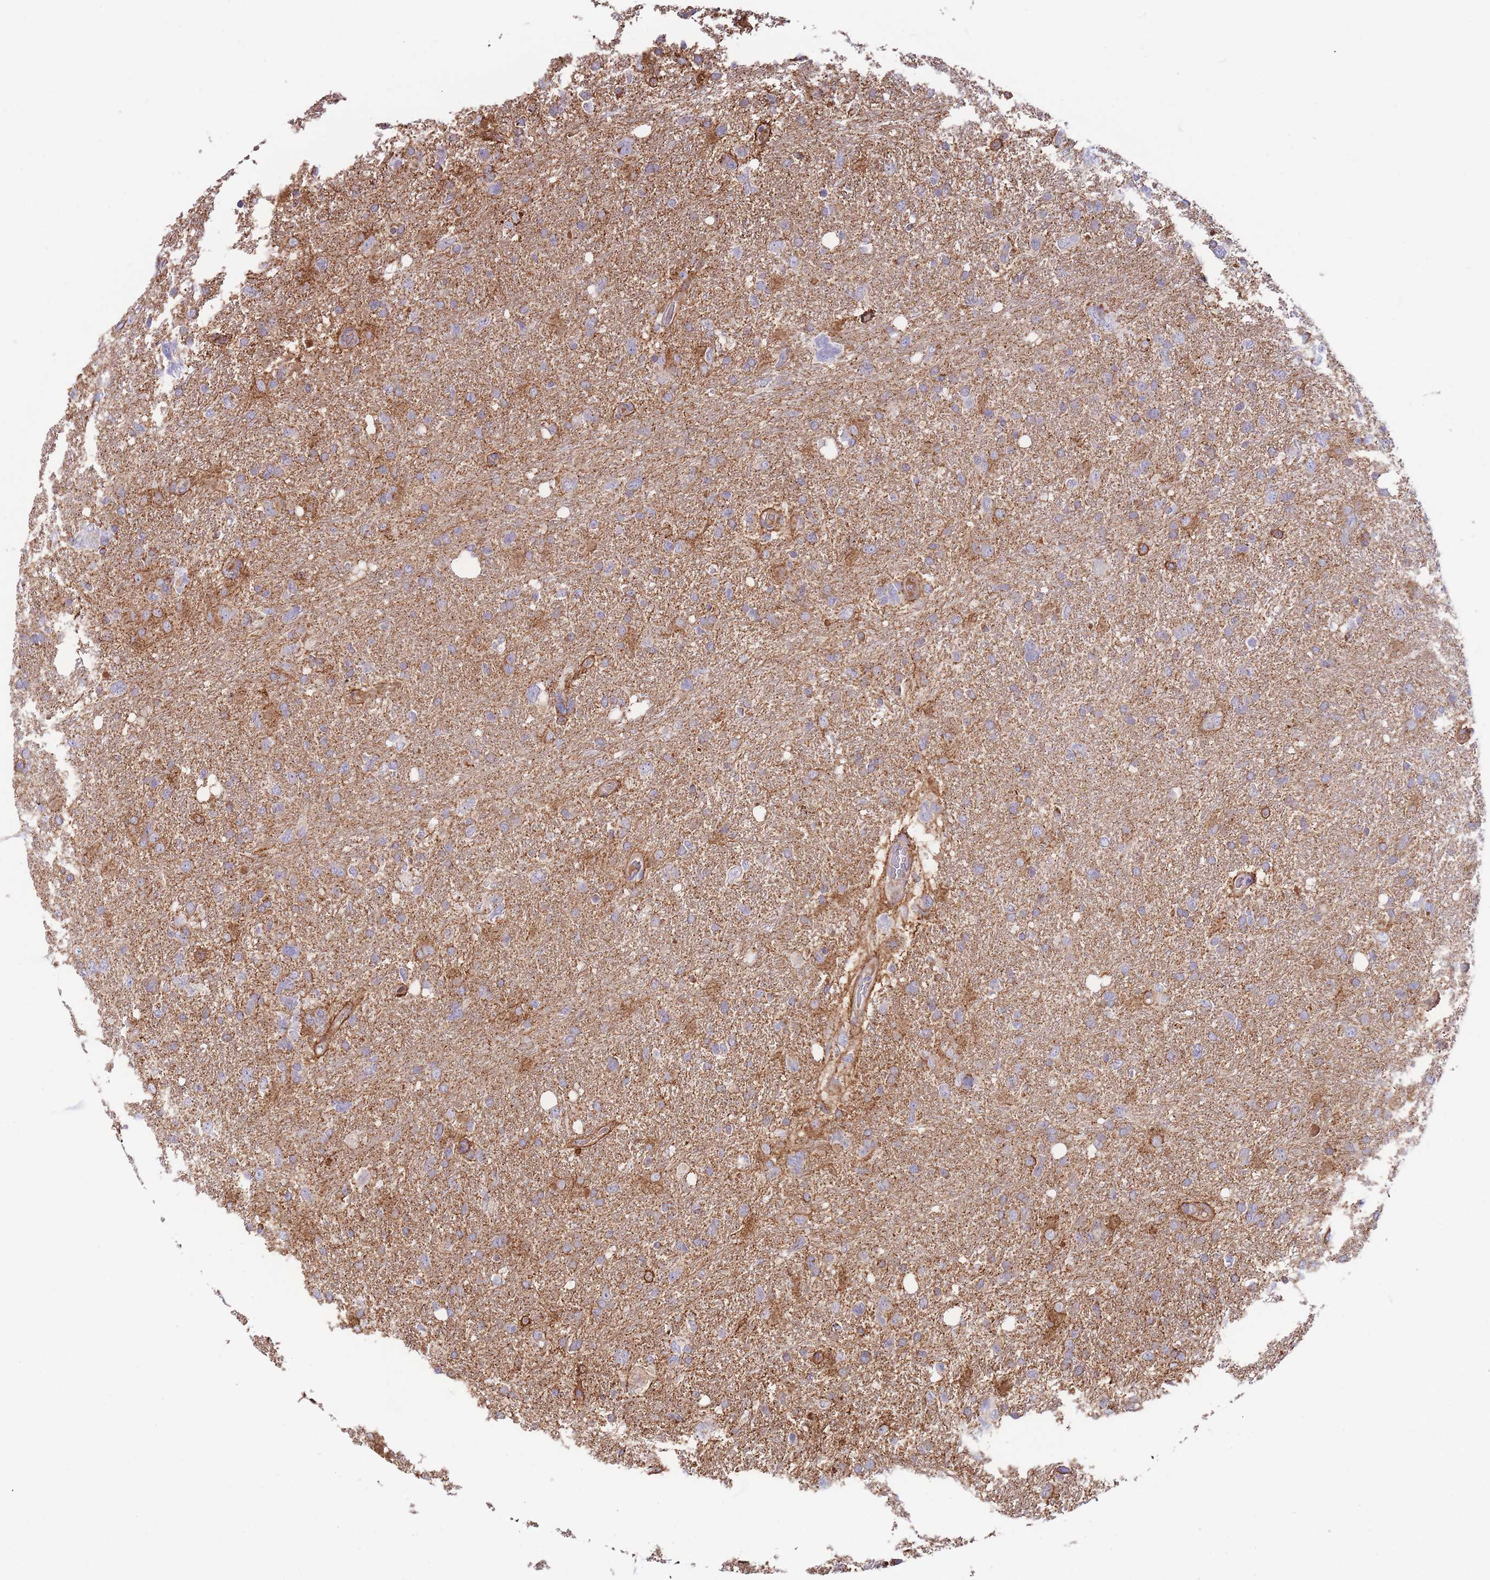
{"staining": {"intensity": "moderate", "quantity": "<25%", "location": "cytoplasmic/membranous"}, "tissue": "glioma", "cell_type": "Tumor cells", "image_type": "cancer", "snomed": [{"axis": "morphology", "description": "Glioma, malignant, High grade"}, {"axis": "topography", "description": "Brain"}], "caption": "Immunohistochemistry (IHC) of human glioma displays low levels of moderate cytoplasmic/membranous positivity in about <25% of tumor cells.", "gene": "MRPL17", "patient": {"sex": "male", "age": 61}}